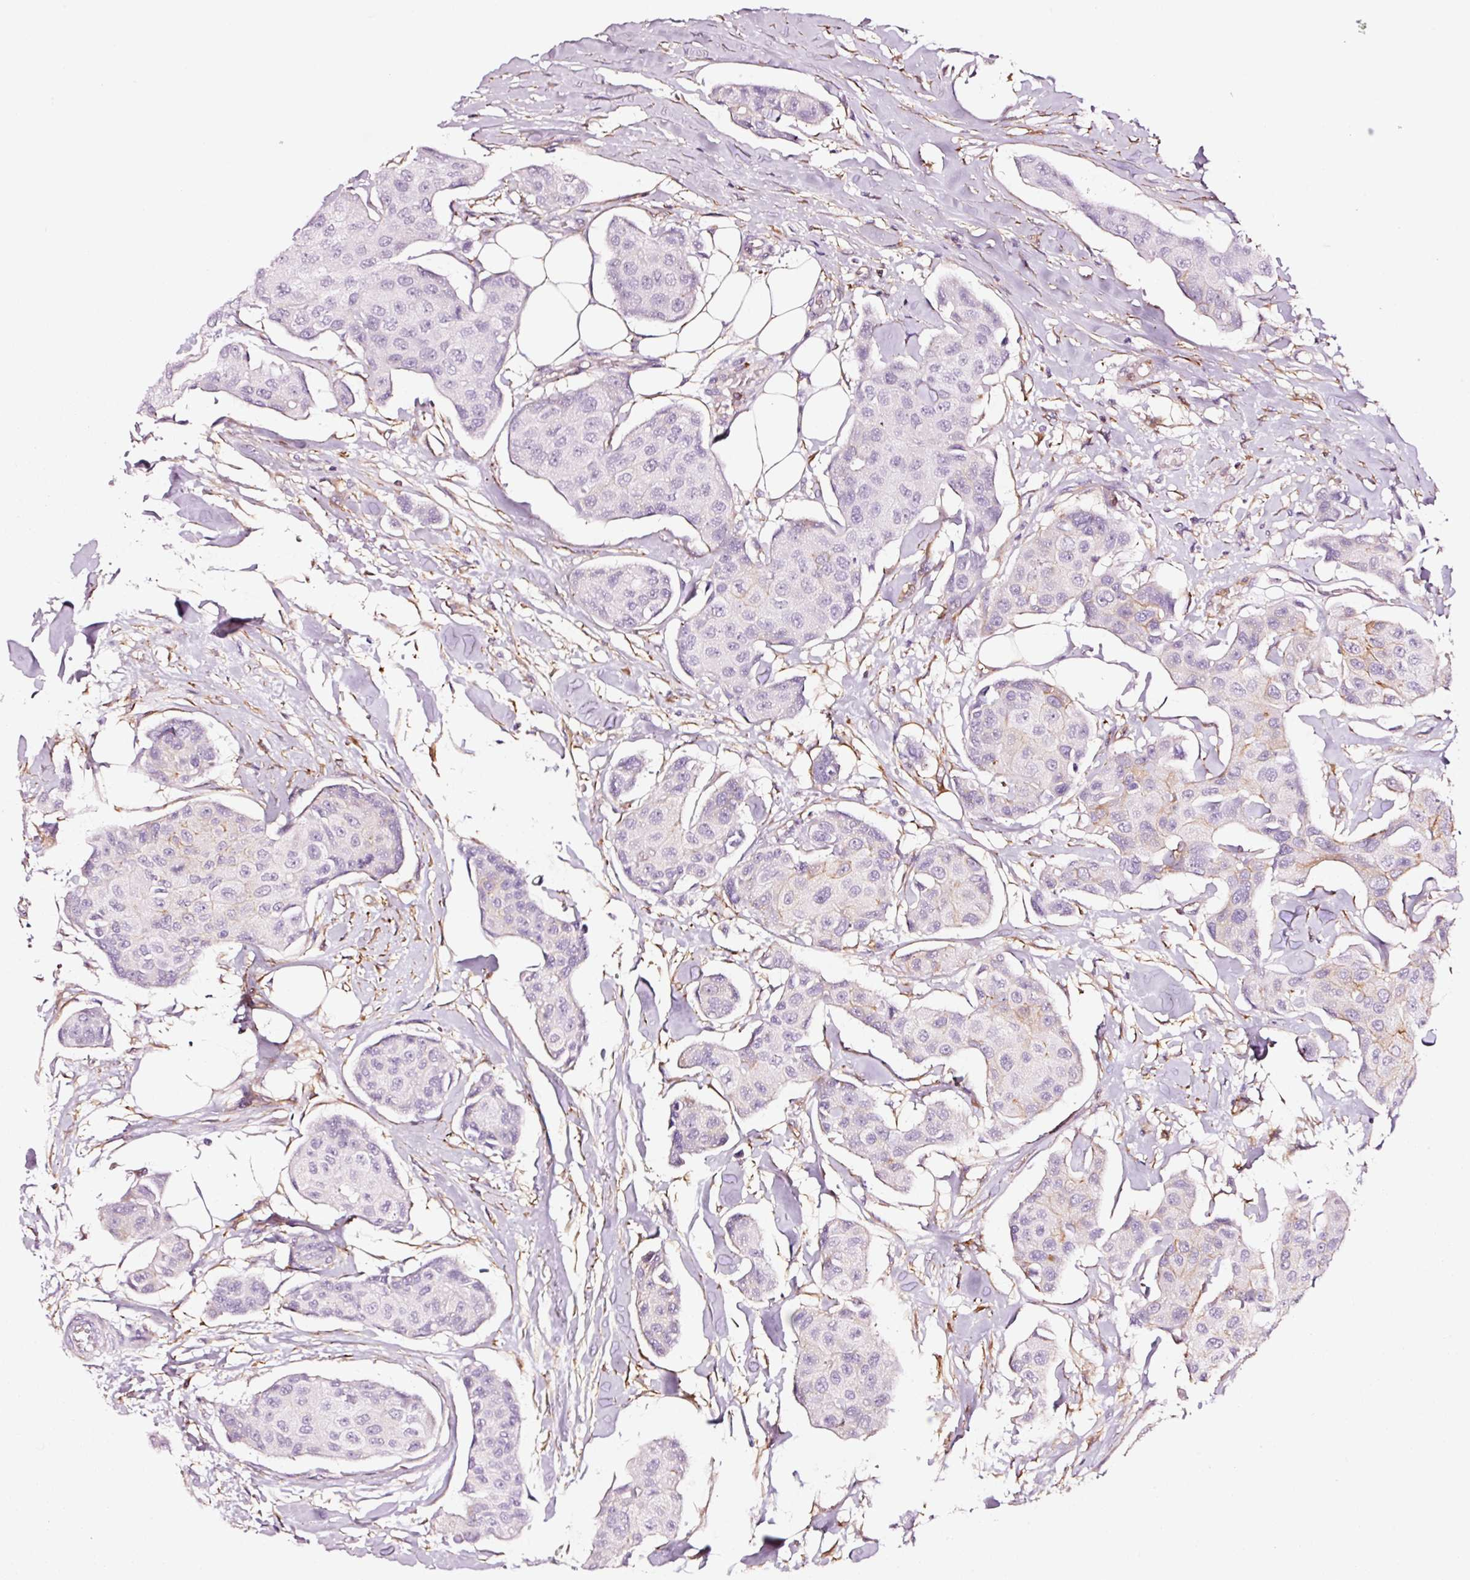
{"staining": {"intensity": "negative", "quantity": "none", "location": "none"}, "tissue": "breast cancer", "cell_type": "Tumor cells", "image_type": "cancer", "snomed": [{"axis": "morphology", "description": "Duct carcinoma"}, {"axis": "topography", "description": "Breast"}, {"axis": "topography", "description": "Lymph node"}], "caption": "High magnification brightfield microscopy of intraductal carcinoma (breast) stained with DAB (brown) and counterstained with hematoxylin (blue): tumor cells show no significant staining.", "gene": "ADD3", "patient": {"sex": "female", "age": 80}}